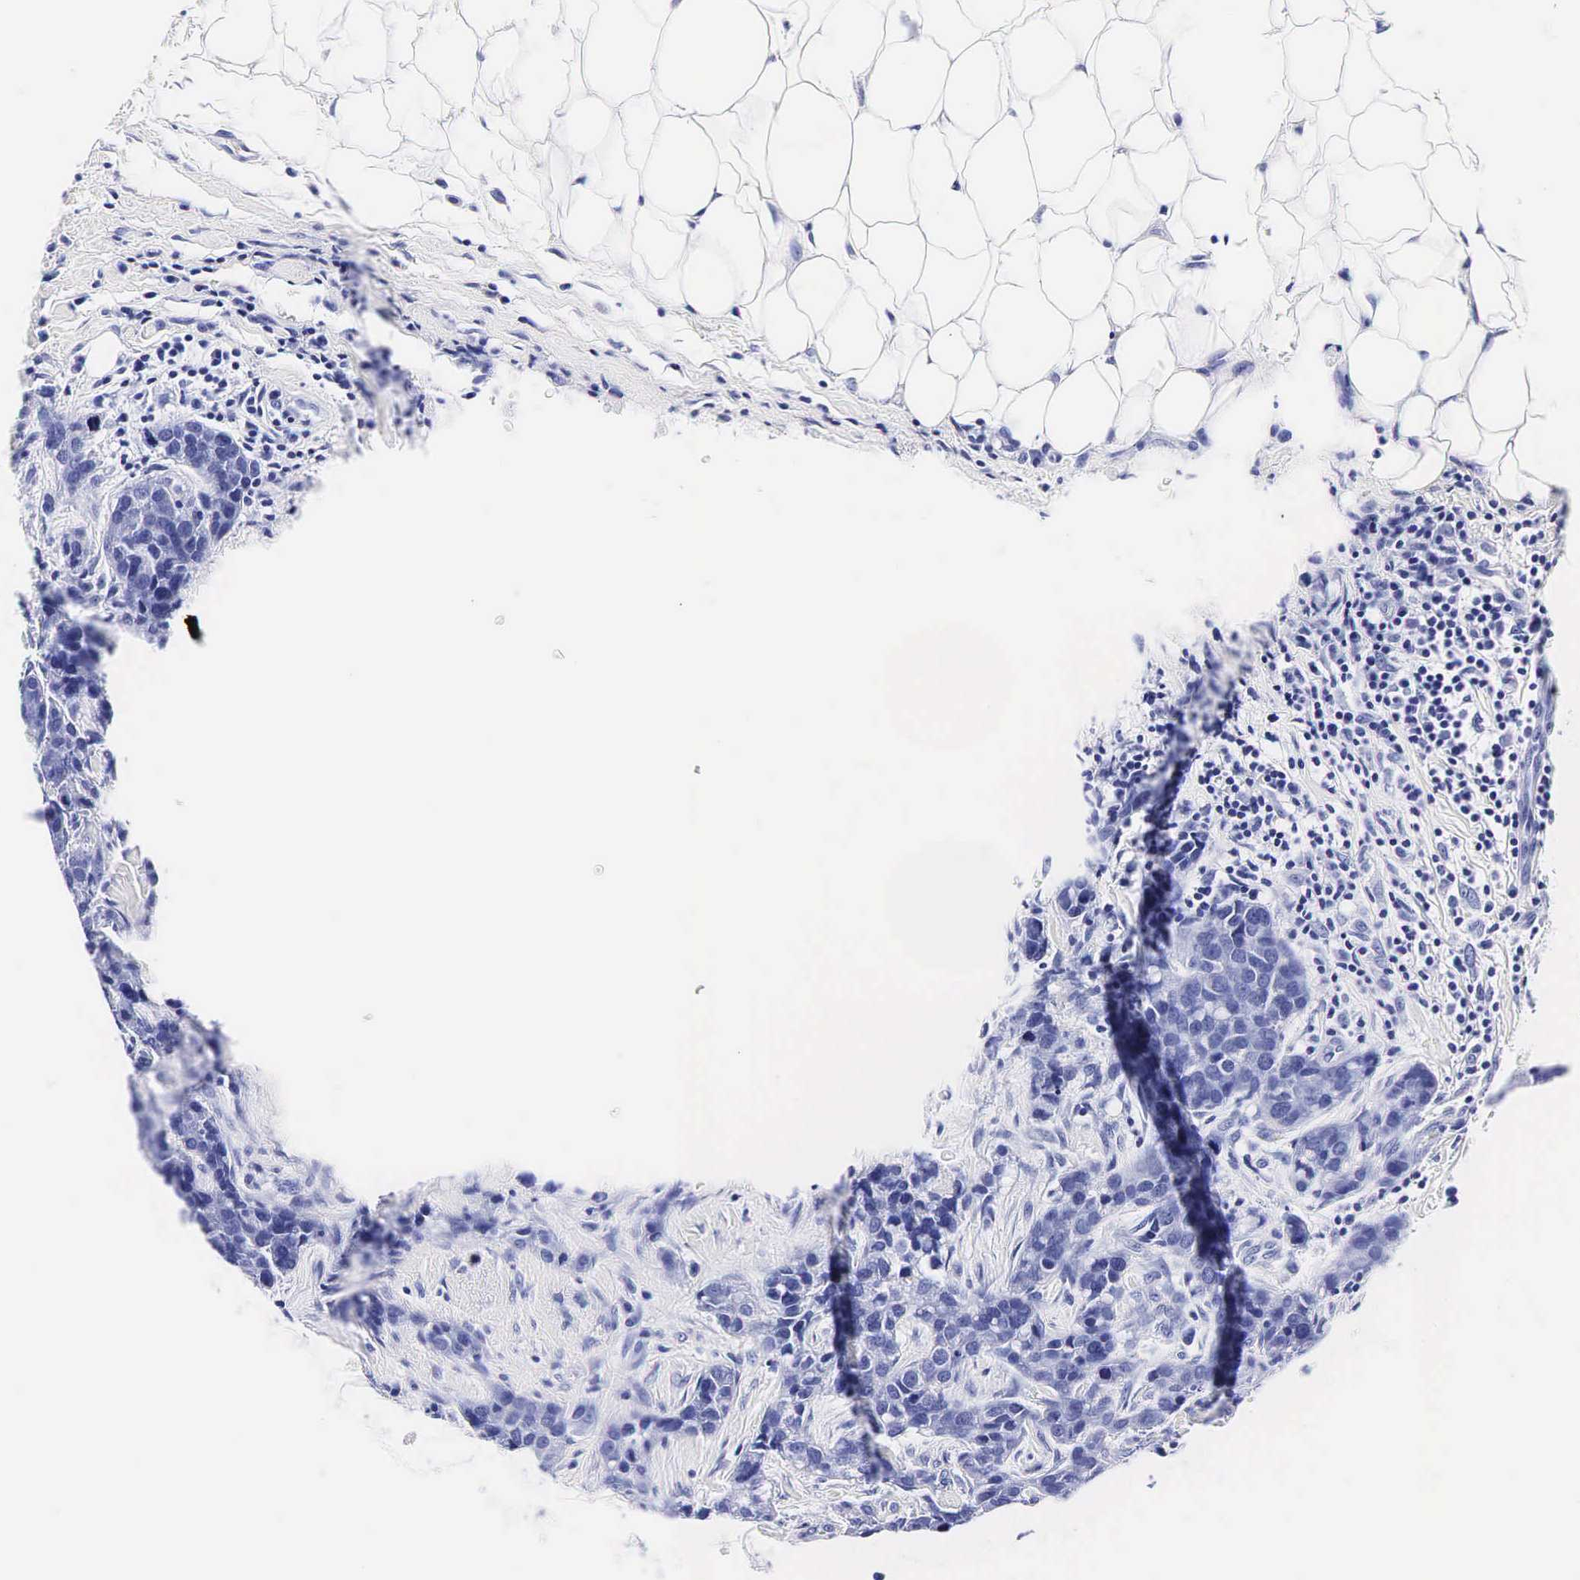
{"staining": {"intensity": "negative", "quantity": "none", "location": "none"}, "tissue": "breast cancer", "cell_type": "Tumor cells", "image_type": "cancer", "snomed": [{"axis": "morphology", "description": "Duct carcinoma"}, {"axis": "topography", "description": "Breast"}], "caption": "This is an IHC photomicrograph of human breast invasive ductal carcinoma. There is no positivity in tumor cells.", "gene": "KLK3", "patient": {"sex": "female", "age": 91}}